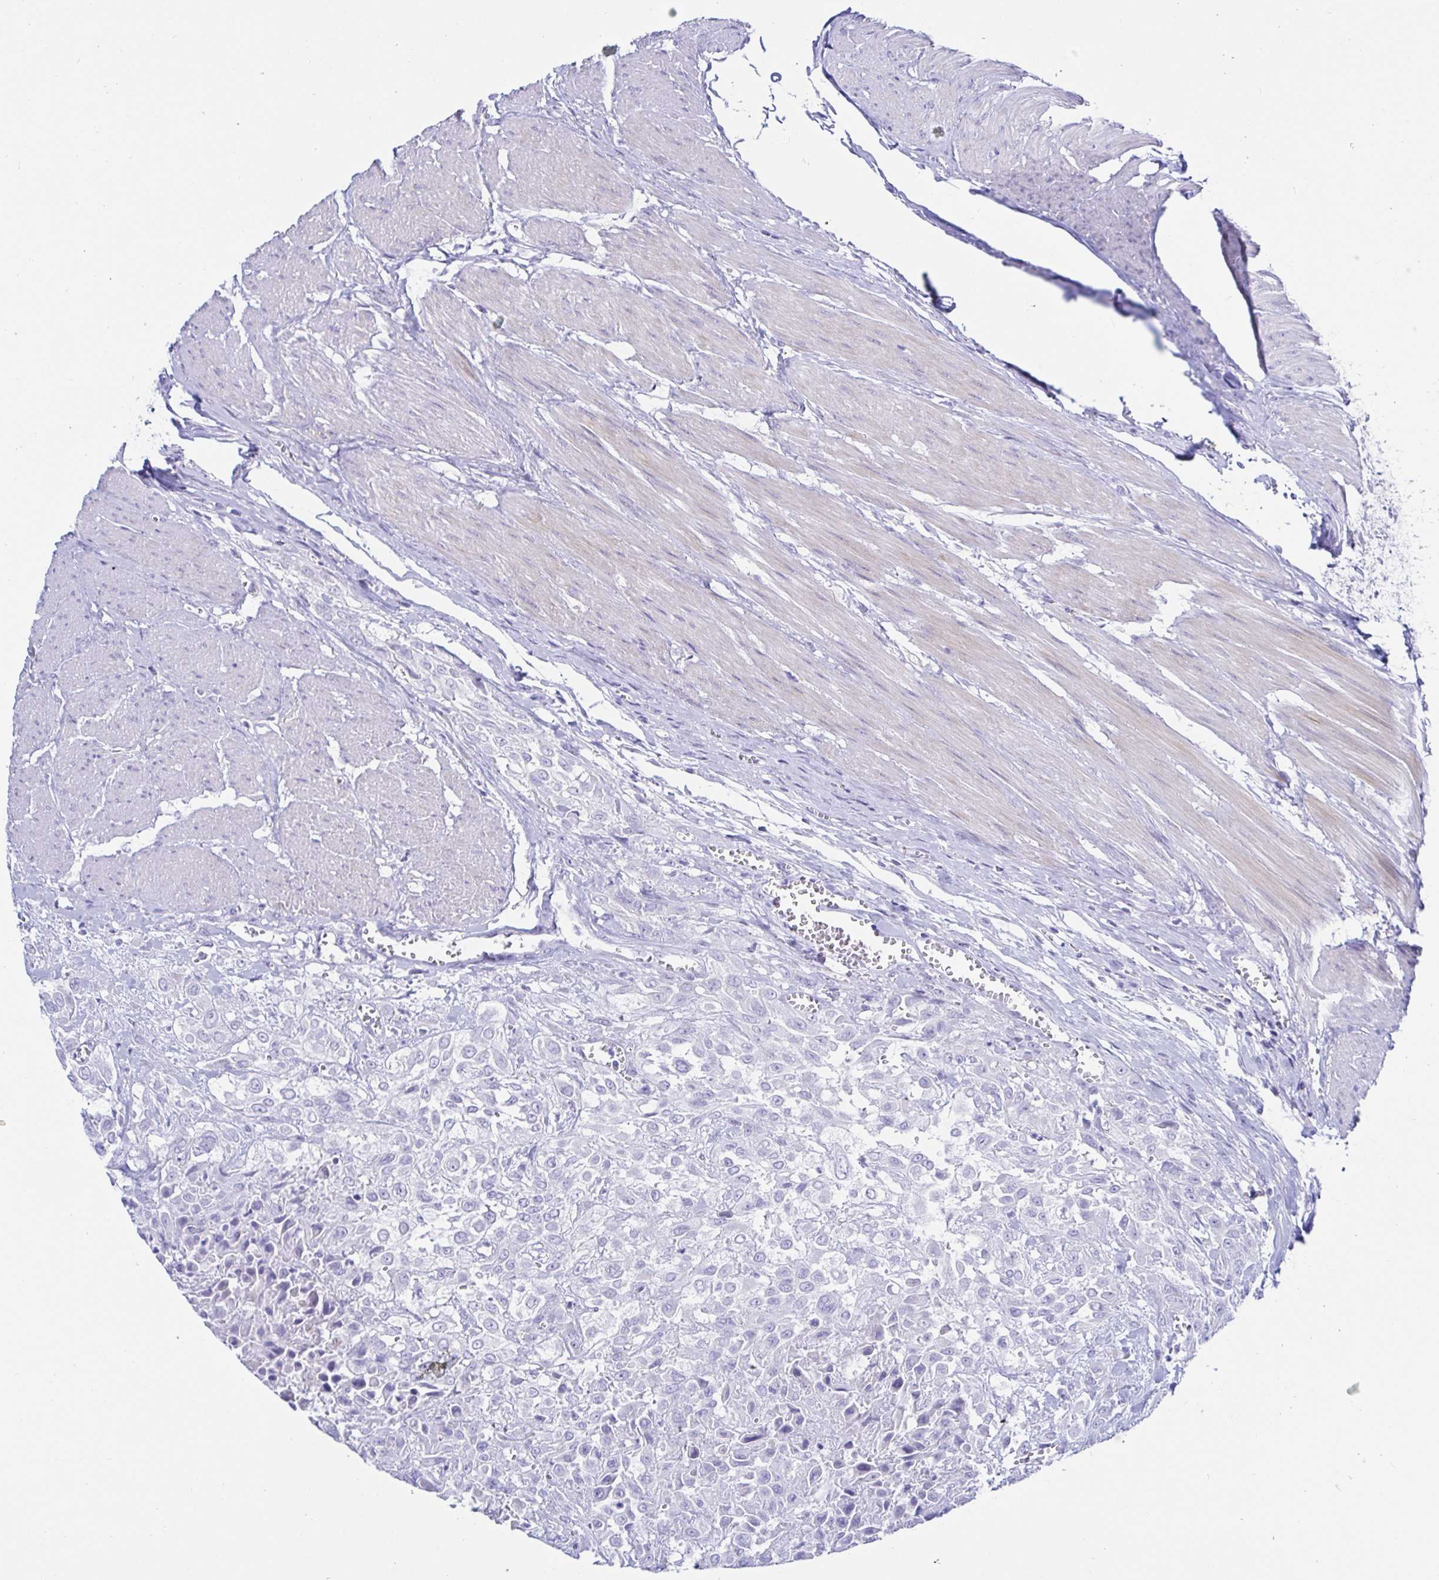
{"staining": {"intensity": "negative", "quantity": "none", "location": "none"}, "tissue": "urothelial cancer", "cell_type": "Tumor cells", "image_type": "cancer", "snomed": [{"axis": "morphology", "description": "Urothelial carcinoma, High grade"}, {"axis": "topography", "description": "Urinary bladder"}], "caption": "An immunohistochemistry (IHC) micrograph of urothelial cancer is shown. There is no staining in tumor cells of urothelial cancer.", "gene": "KCNH6", "patient": {"sex": "male", "age": 57}}